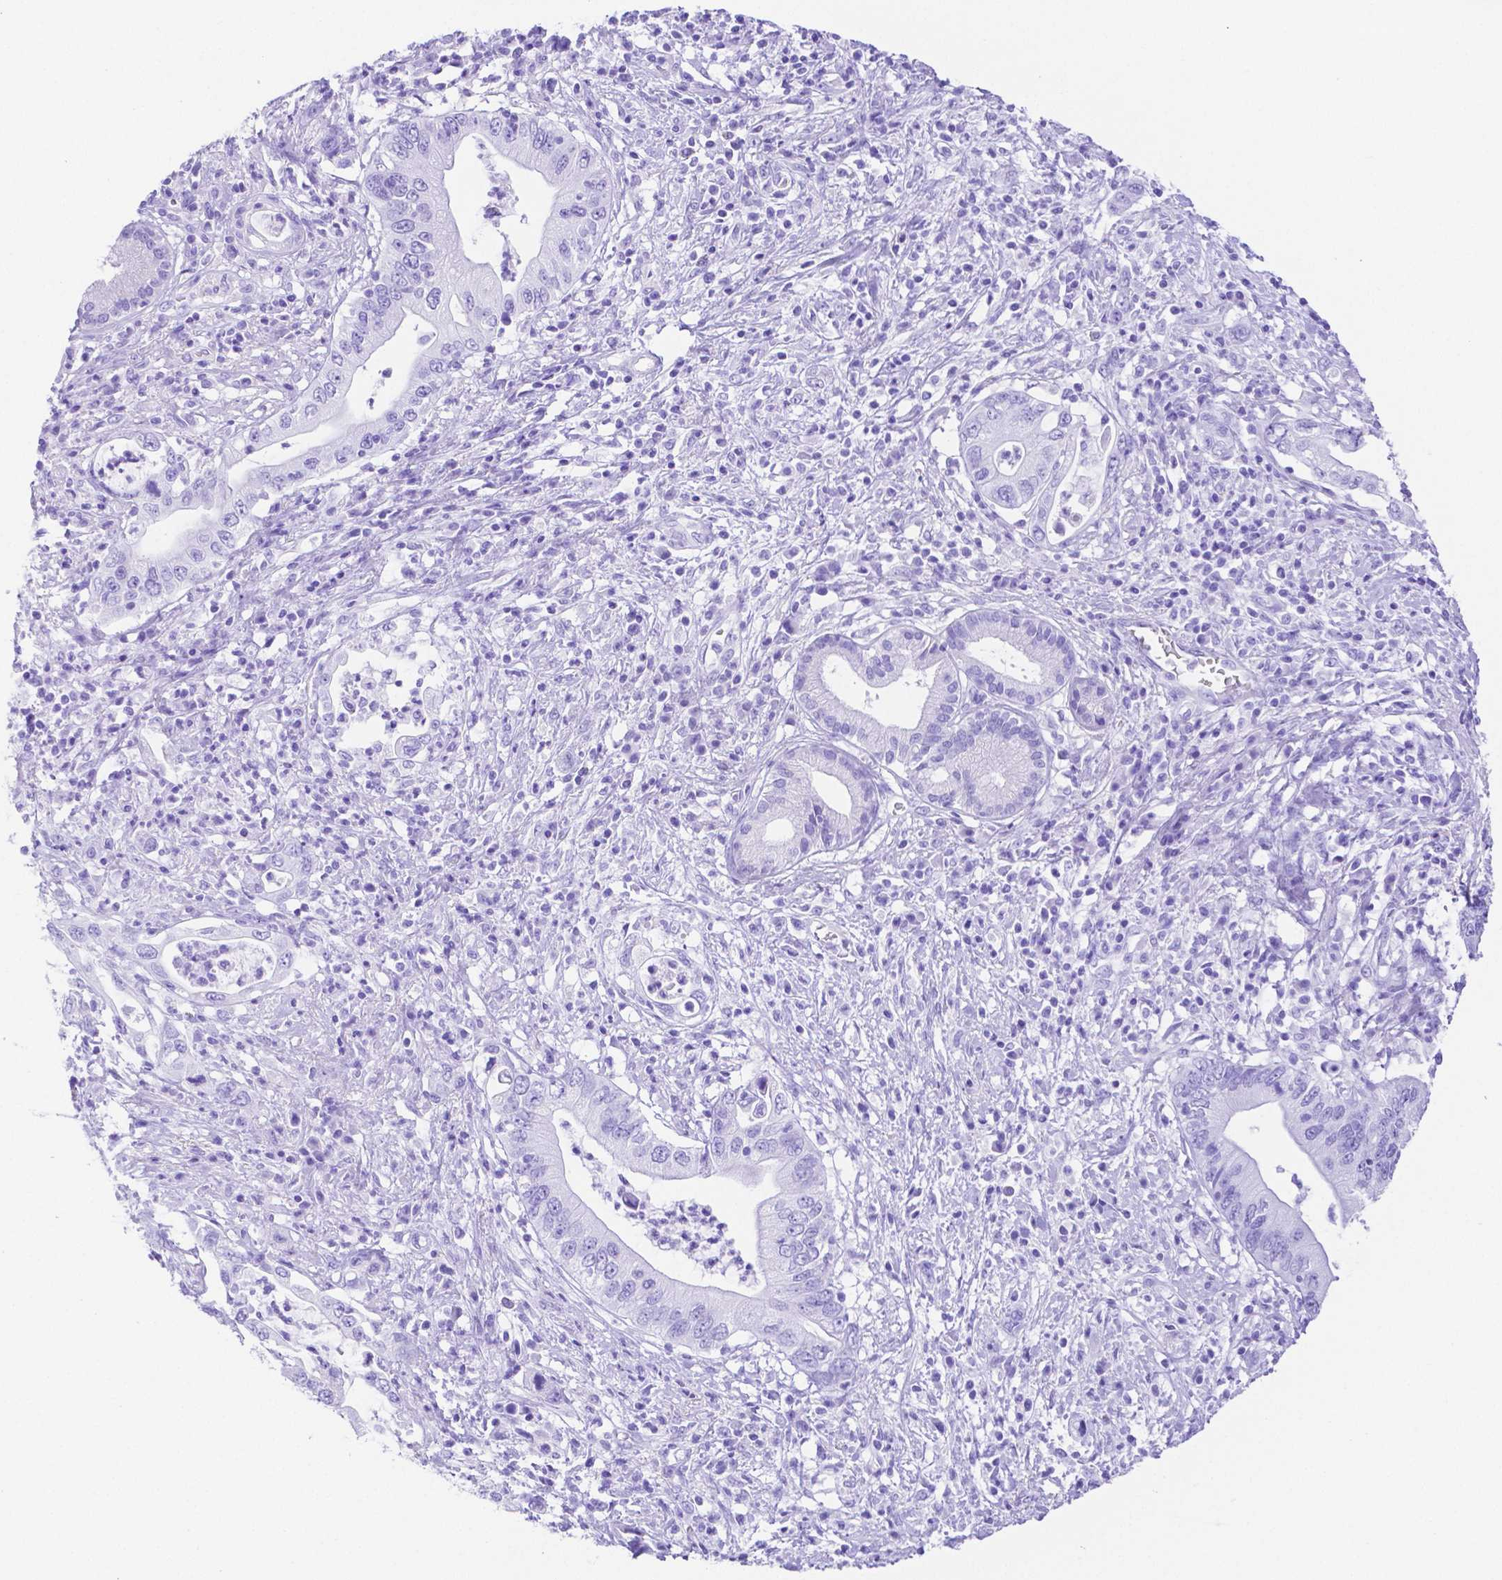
{"staining": {"intensity": "negative", "quantity": "none", "location": "none"}, "tissue": "pancreatic cancer", "cell_type": "Tumor cells", "image_type": "cancer", "snomed": [{"axis": "morphology", "description": "Adenocarcinoma, NOS"}, {"axis": "topography", "description": "Pancreas"}], "caption": "A high-resolution photomicrograph shows immunohistochemistry (IHC) staining of pancreatic adenocarcinoma, which demonstrates no significant staining in tumor cells.", "gene": "SMR3A", "patient": {"sex": "female", "age": 72}}